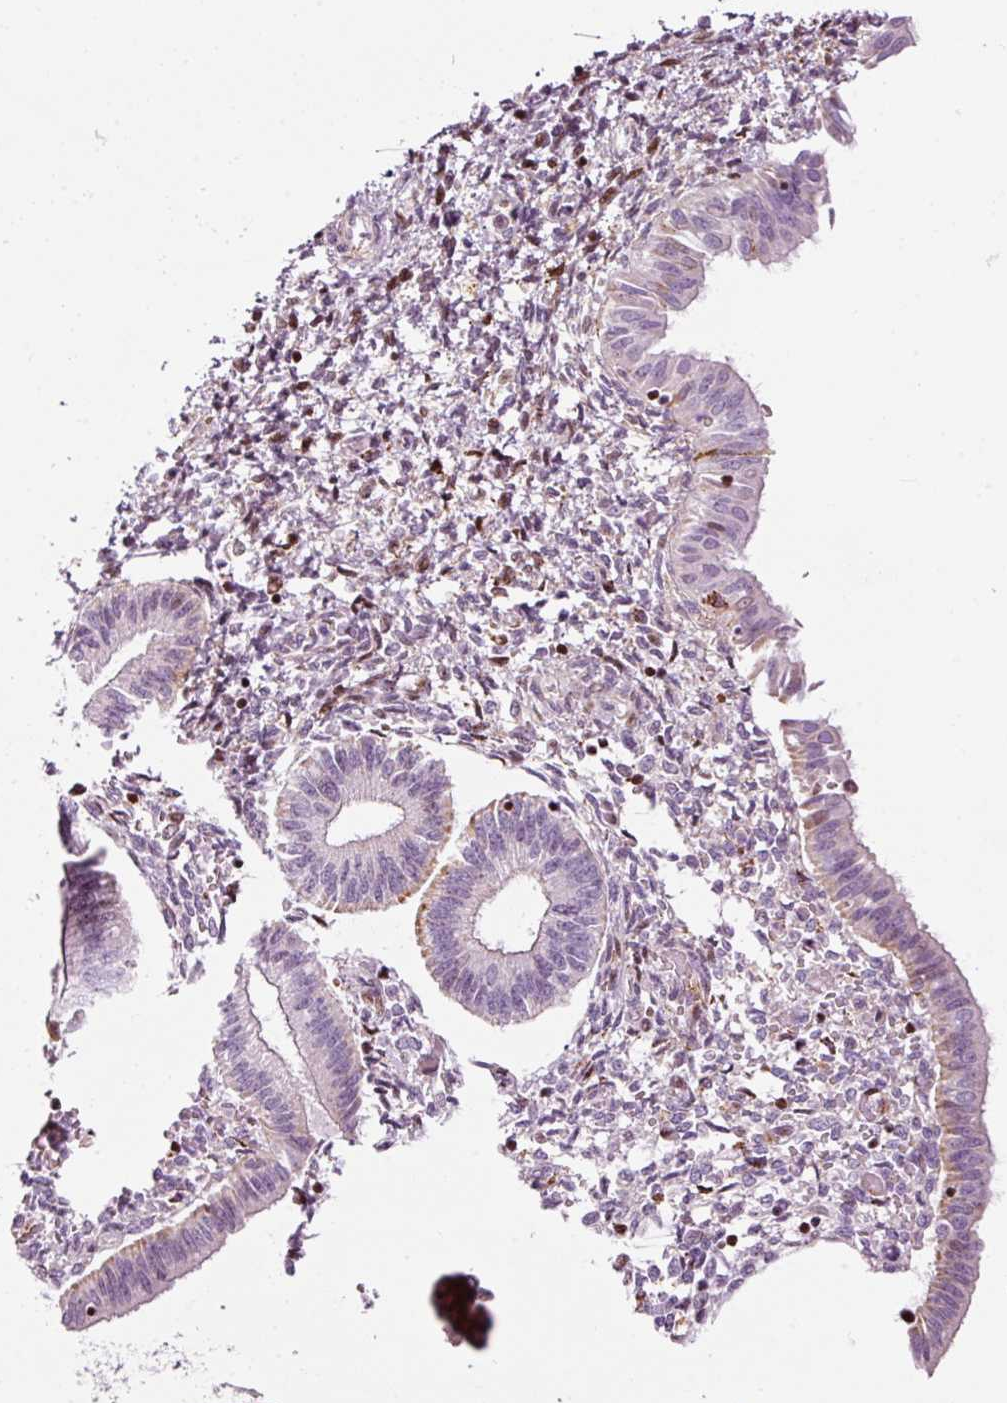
{"staining": {"intensity": "weak", "quantity": "<25%", "location": "nuclear"}, "tissue": "endometrium", "cell_type": "Cells in endometrial stroma", "image_type": "normal", "snomed": [{"axis": "morphology", "description": "Normal tissue, NOS"}, {"axis": "topography", "description": "Endometrium"}], "caption": "This is an immunohistochemistry histopathology image of normal endometrium. There is no expression in cells in endometrial stroma.", "gene": "ANKRD20A1", "patient": {"sex": "female", "age": 25}}